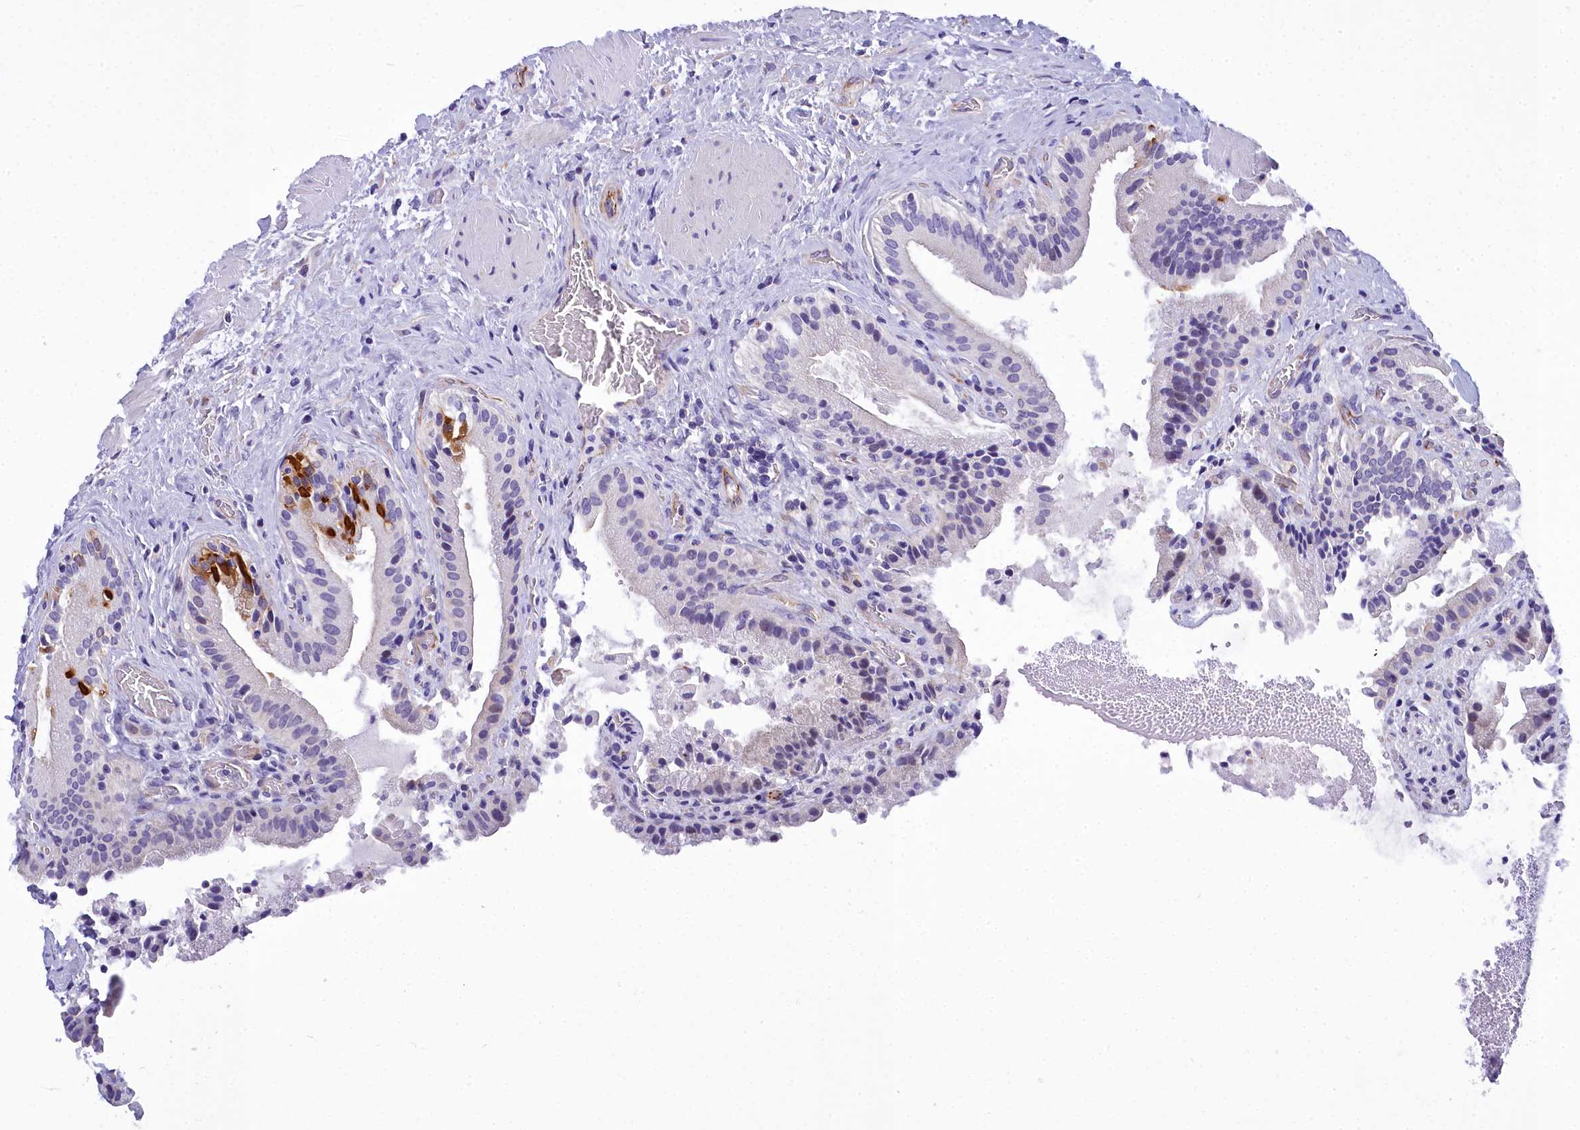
{"staining": {"intensity": "moderate", "quantity": "<25%", "location": "cytoplasmic/membranous,nuclear"}, "tissue": "gallbladder", "cell_type": "Glandular cells", "image_type": "normal", "snomed": [{"axis": "morphology", "description": "Normal tissue, NOS"}, {"axis": "topography", "description": "Gallbladder"}], "caption": "Immunohistochemistry (IHC) micrograph of normal gallbladder stained for a protein (brown), which demonstrates low levels of moderate cytoplasmic/membranous,nuclear positivity in about <25% of glandular cells.", "gene": "TIMM22", "patient": {"sex": "male", "age": 24}}